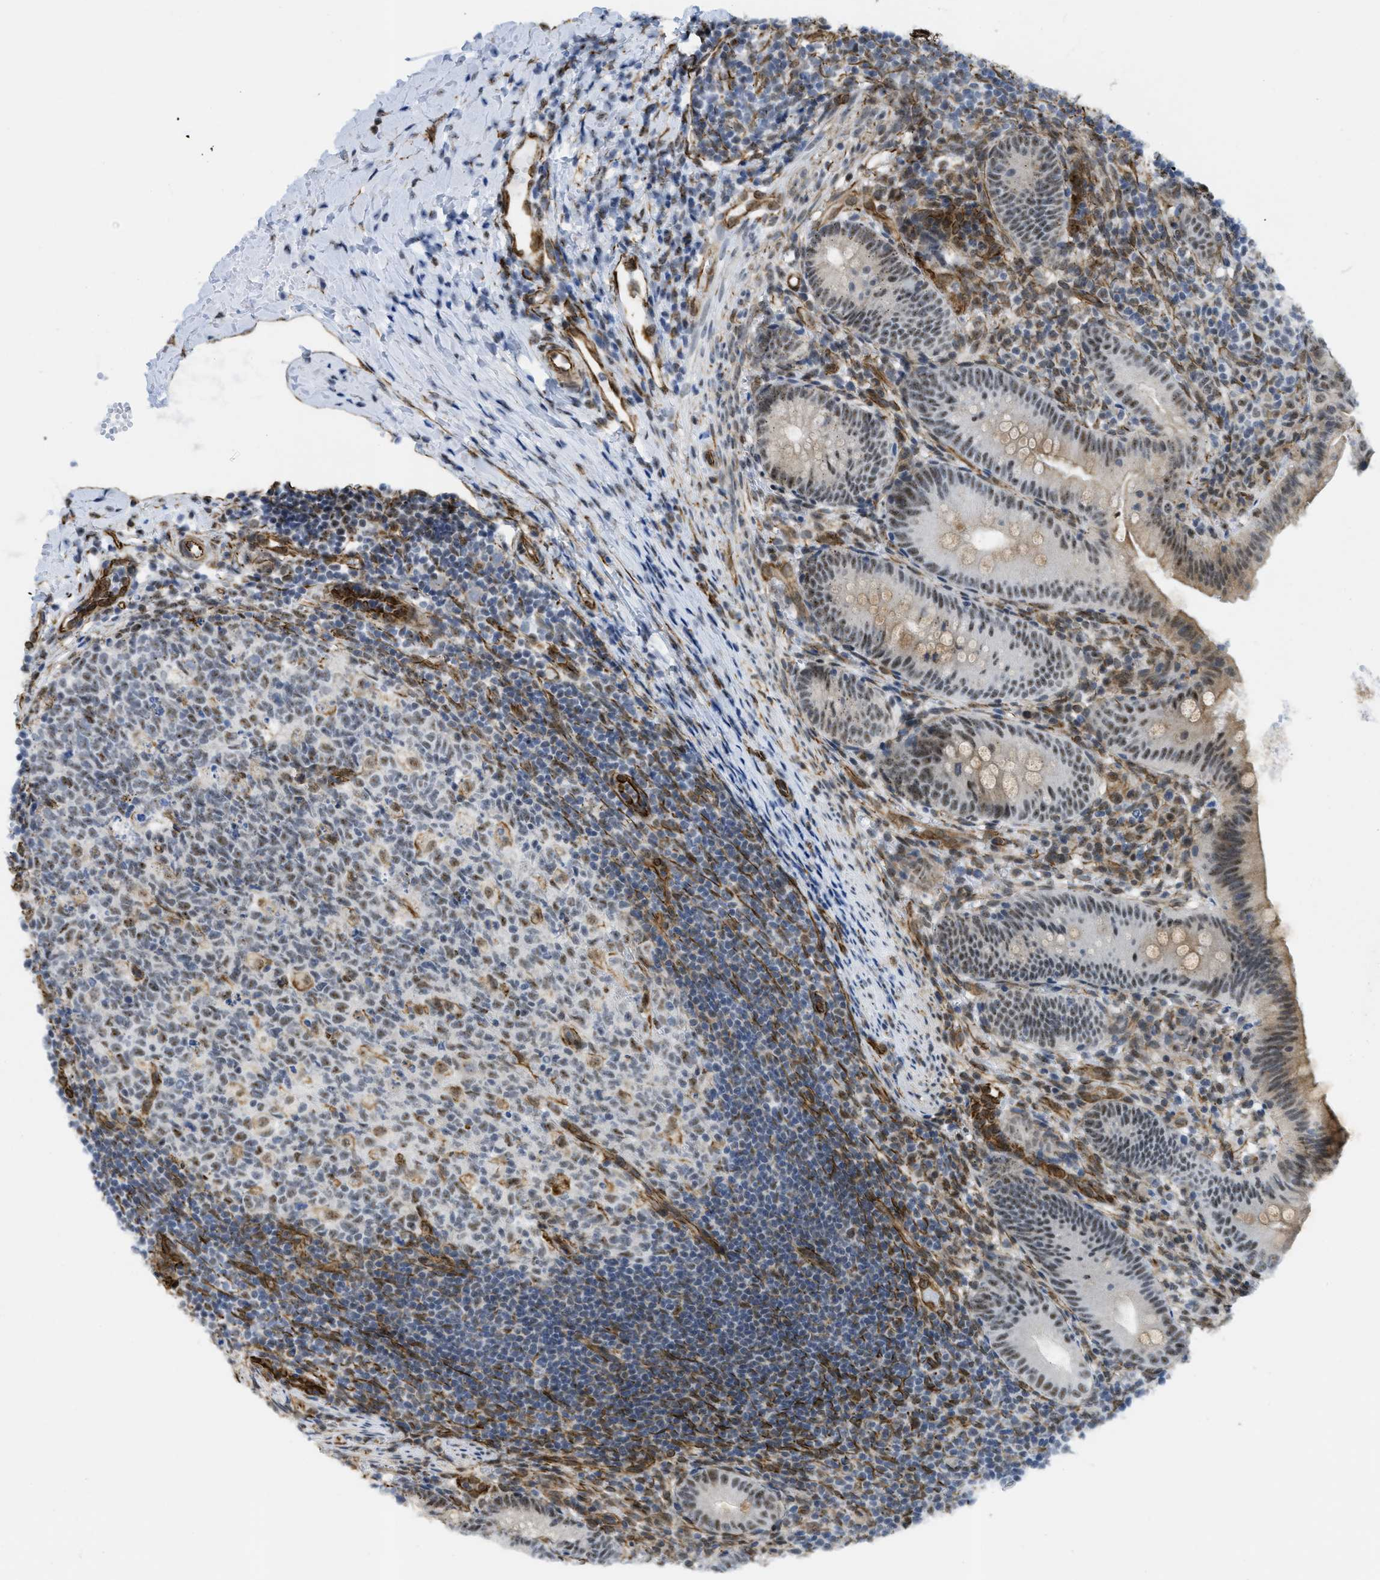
{"staining": {"intensity": "moderate", "quantity": ">75%", "location": "cytoplasmic/membranous,nuclear"}, "tissue": "appendix", "cell_type": "Glandular cells", "image_type": "normal", "snomed": [{"axis": "morphology", "description": "Normal tissue, NOS"}, {"axis": "topography", "description": "Appendix"}], "caption": "Appendix was stained to show a protein in brown. There is medium levels of moderate cytoplasmic/membranous,nuclear positivity in approximately >75% of glandular cells. Nuclei are stained in blue.", "gene": "LRRC8B", "patient": {"sex": "male", "age": 1}}